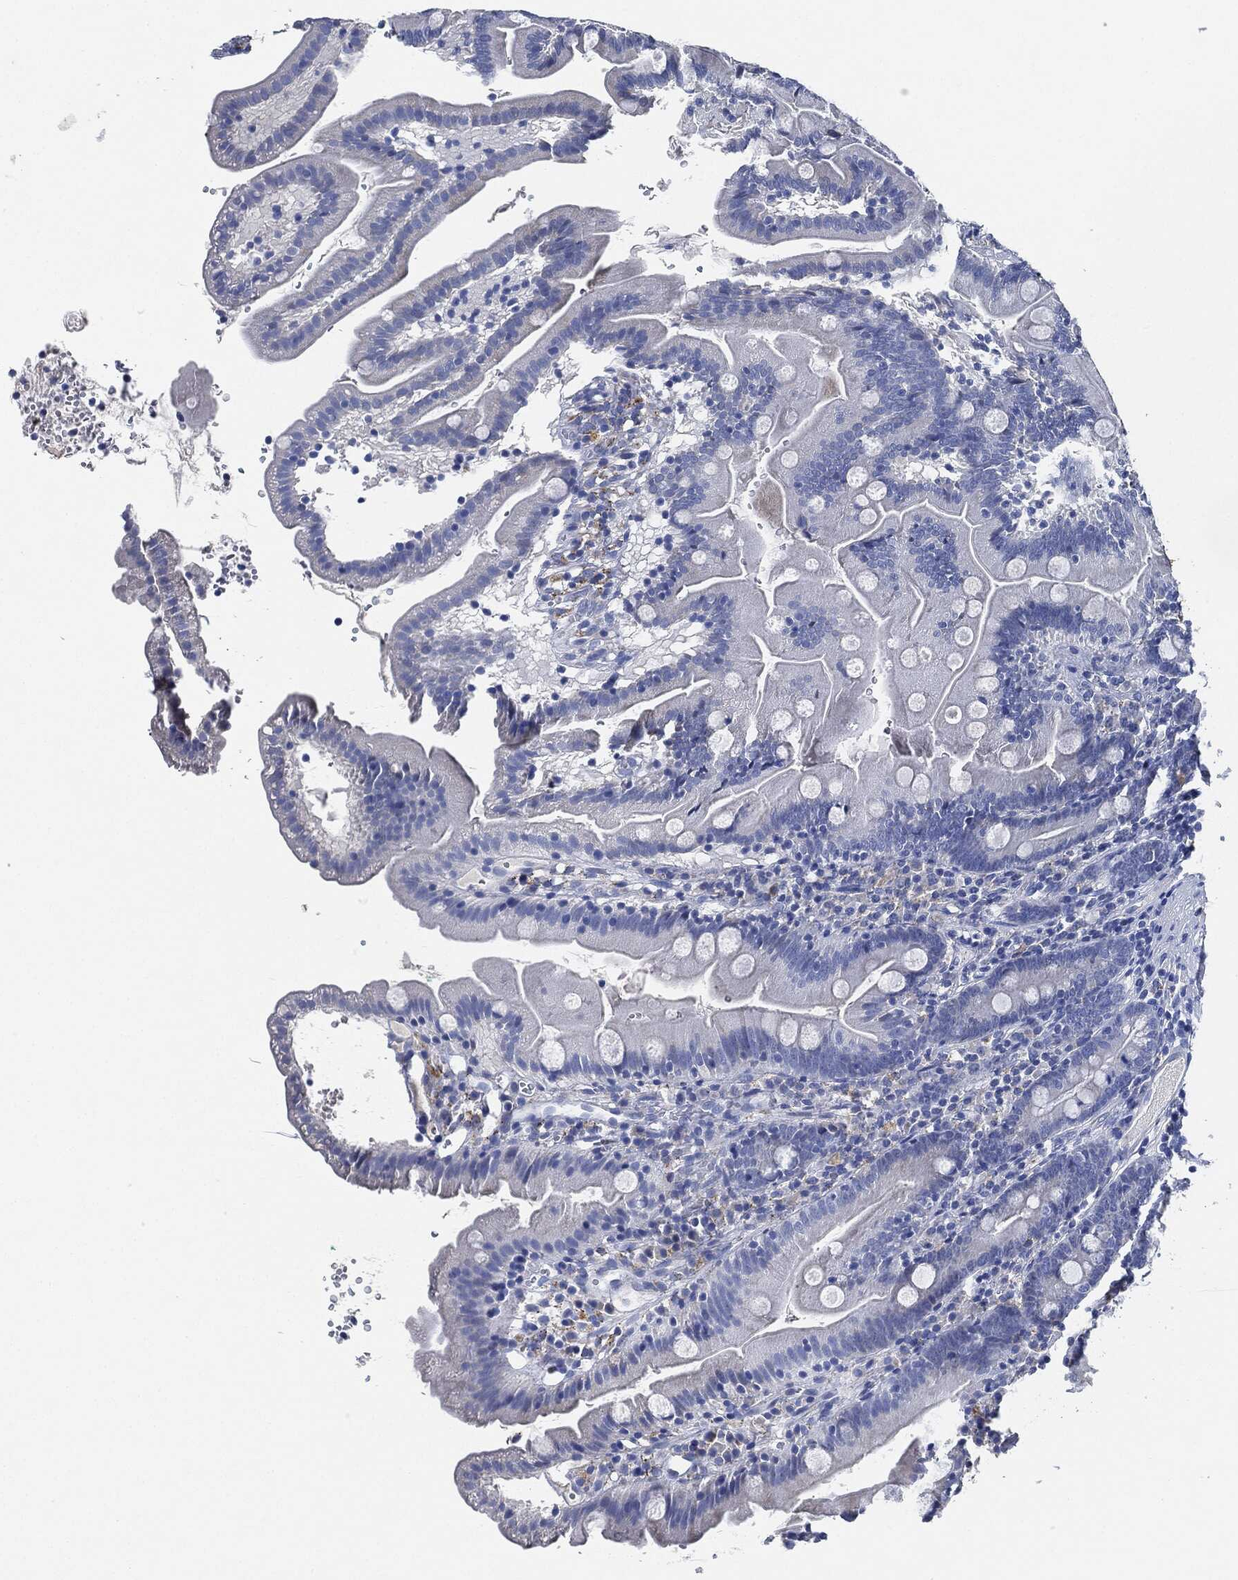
{"staining": {"intensity": "negative", "quantity": "none", "location": "none"}, "tissue": "duodenum", "cell_type": "Glandular cells", "image_type": "normal", "snomed": [{"axis": "morphology", "description": "Normal tissue, NOS"}, {"axis": "topography", "description": "Duodenum"}], "caption": "High power microscopy micrograph of an IHC photomicrograph of benign duodenum, revealing no significant positivity in glandular cells.", "gene": "NTRK1", "patient": {"sex": "female", "age": 67}}